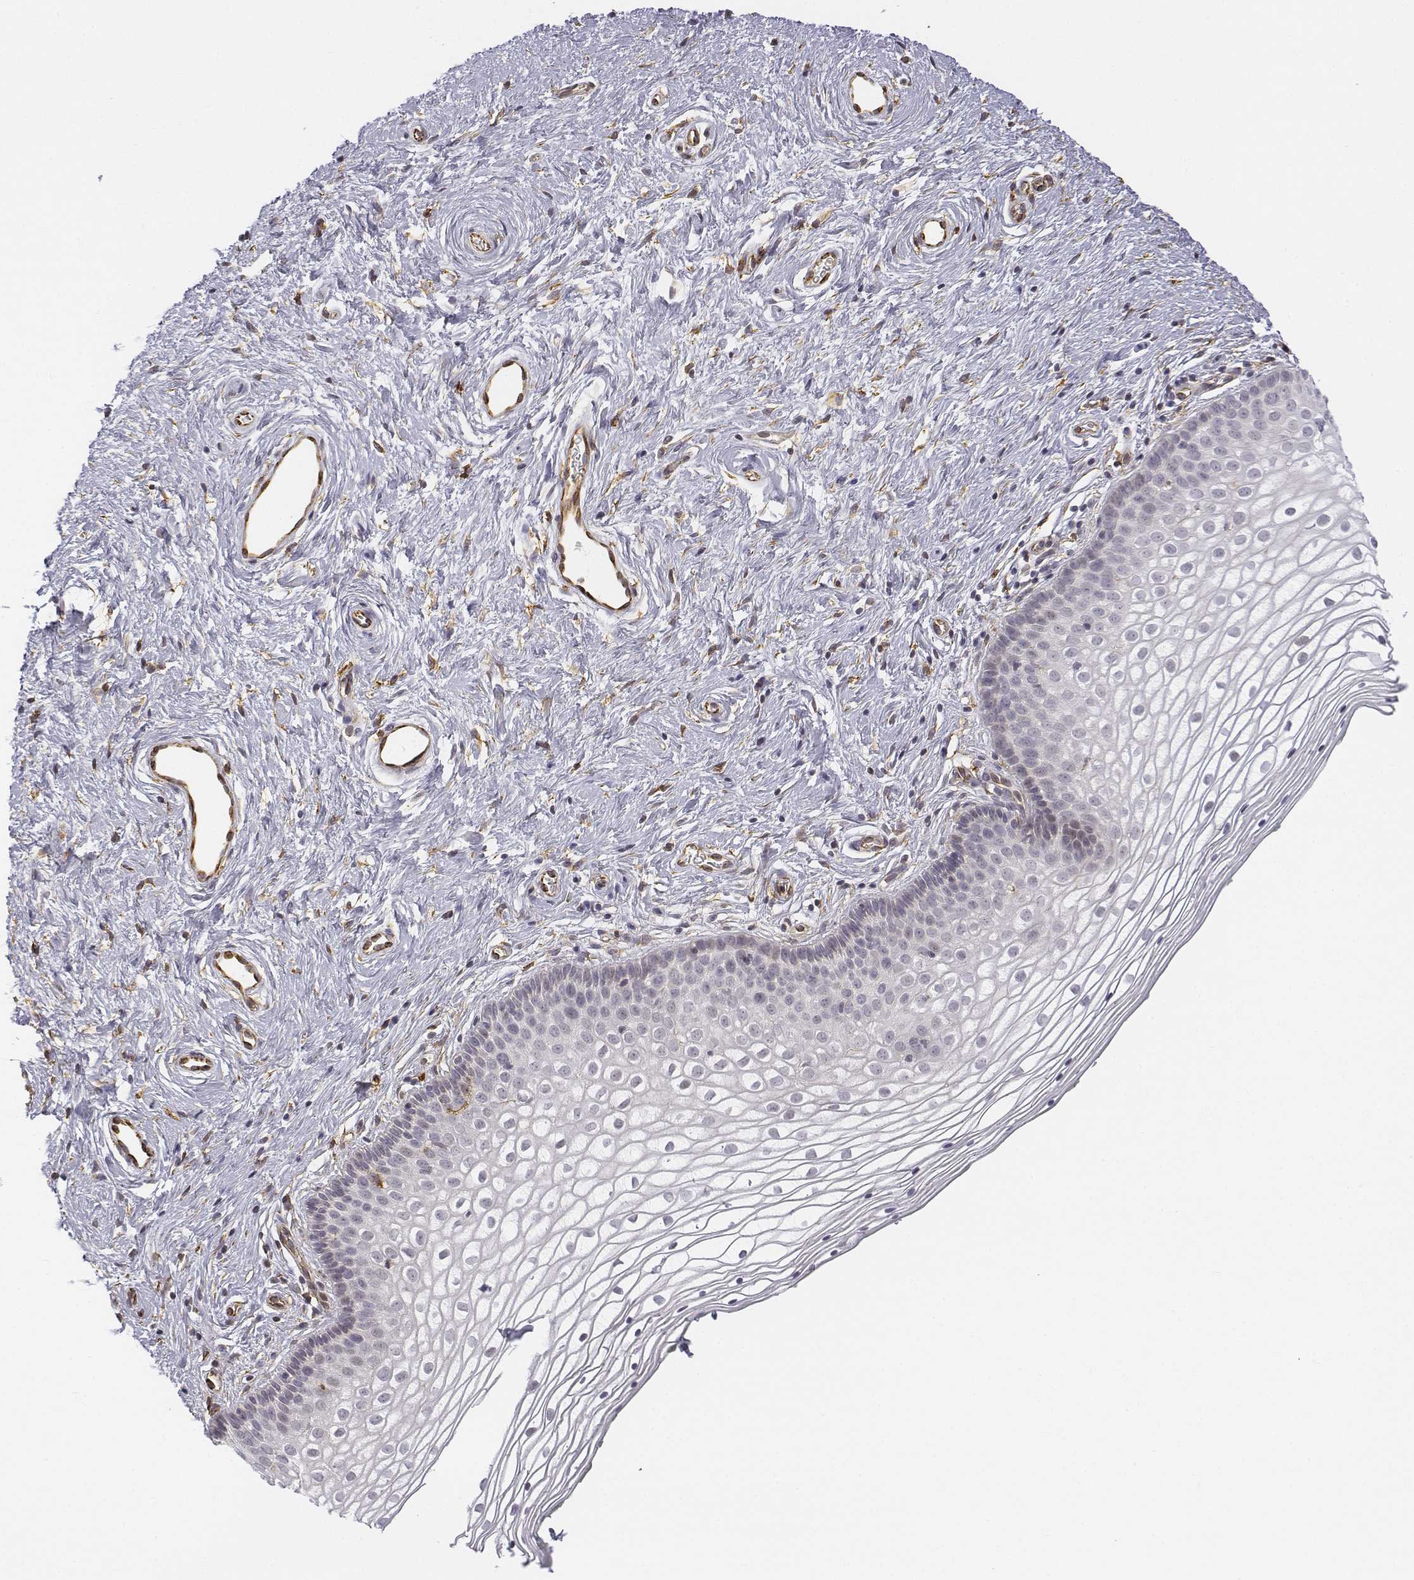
{"staining": {"intensity": "negative", "quantity": "none", "location": "none"}, "tissue": "vagina", "cell_type": "Squamous epithelial cells", "image_type": "normal", "snomed": [{"axis": "morphology", "description": "Normal tissue, NOS"}, {"axis": "topography", "description": "Vagina"}], "caption": "A histopathology image of human vagina is negative for staining in squamous epithelial cells. (Stains: DAB (3,3'-diaminobenzidine) immunohistochemistry with hematoxylin counter stain, Microscopy: brightfield microscopy at high magnification).", "gene": "CD14", "patient": {"sex": "female", "age": 36}}